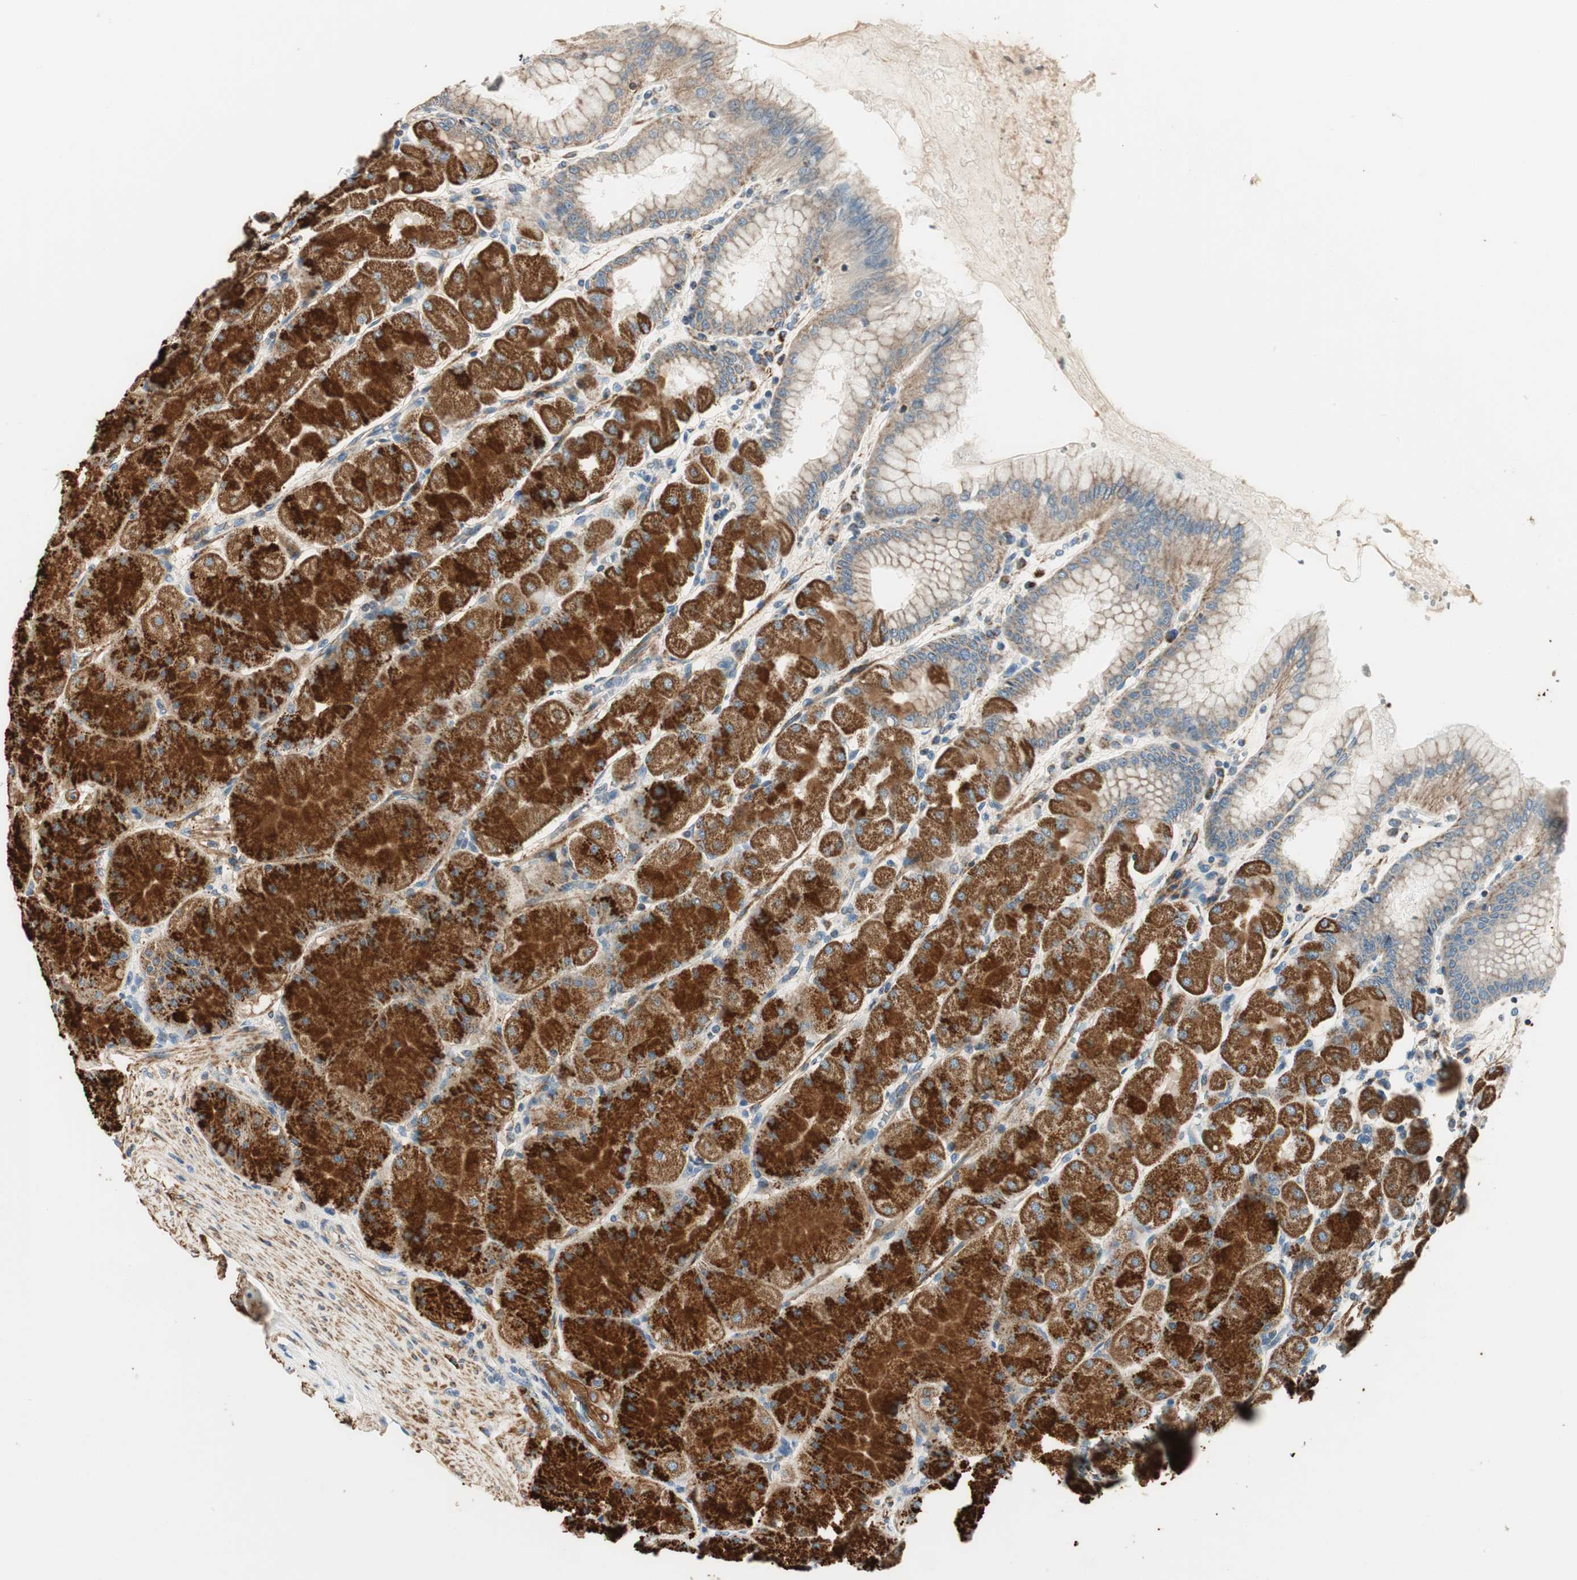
{"staining": {"intensity": "strong", "quantity": "25%-75%", "location": "cytoplasmic/membranous"}, "tissue": "stomach", "cell_type": "Glandular cells", "image_type": "normal", "snomed": [{"axis": "morphology", "description": "Normal tissue, NOS"}, {"axis": "topography", "description": "Stomach, upper"}], "caption": "Immunohistochemistry (IHC) image of normal human stomach stained for a protein (brown), which exhibits high levels of strong cytoplasmic/membranous expression in approximately 25%-75% of glandular cells.", "gene": "RORB", "patient": {"sex": "female", "age": 56}}